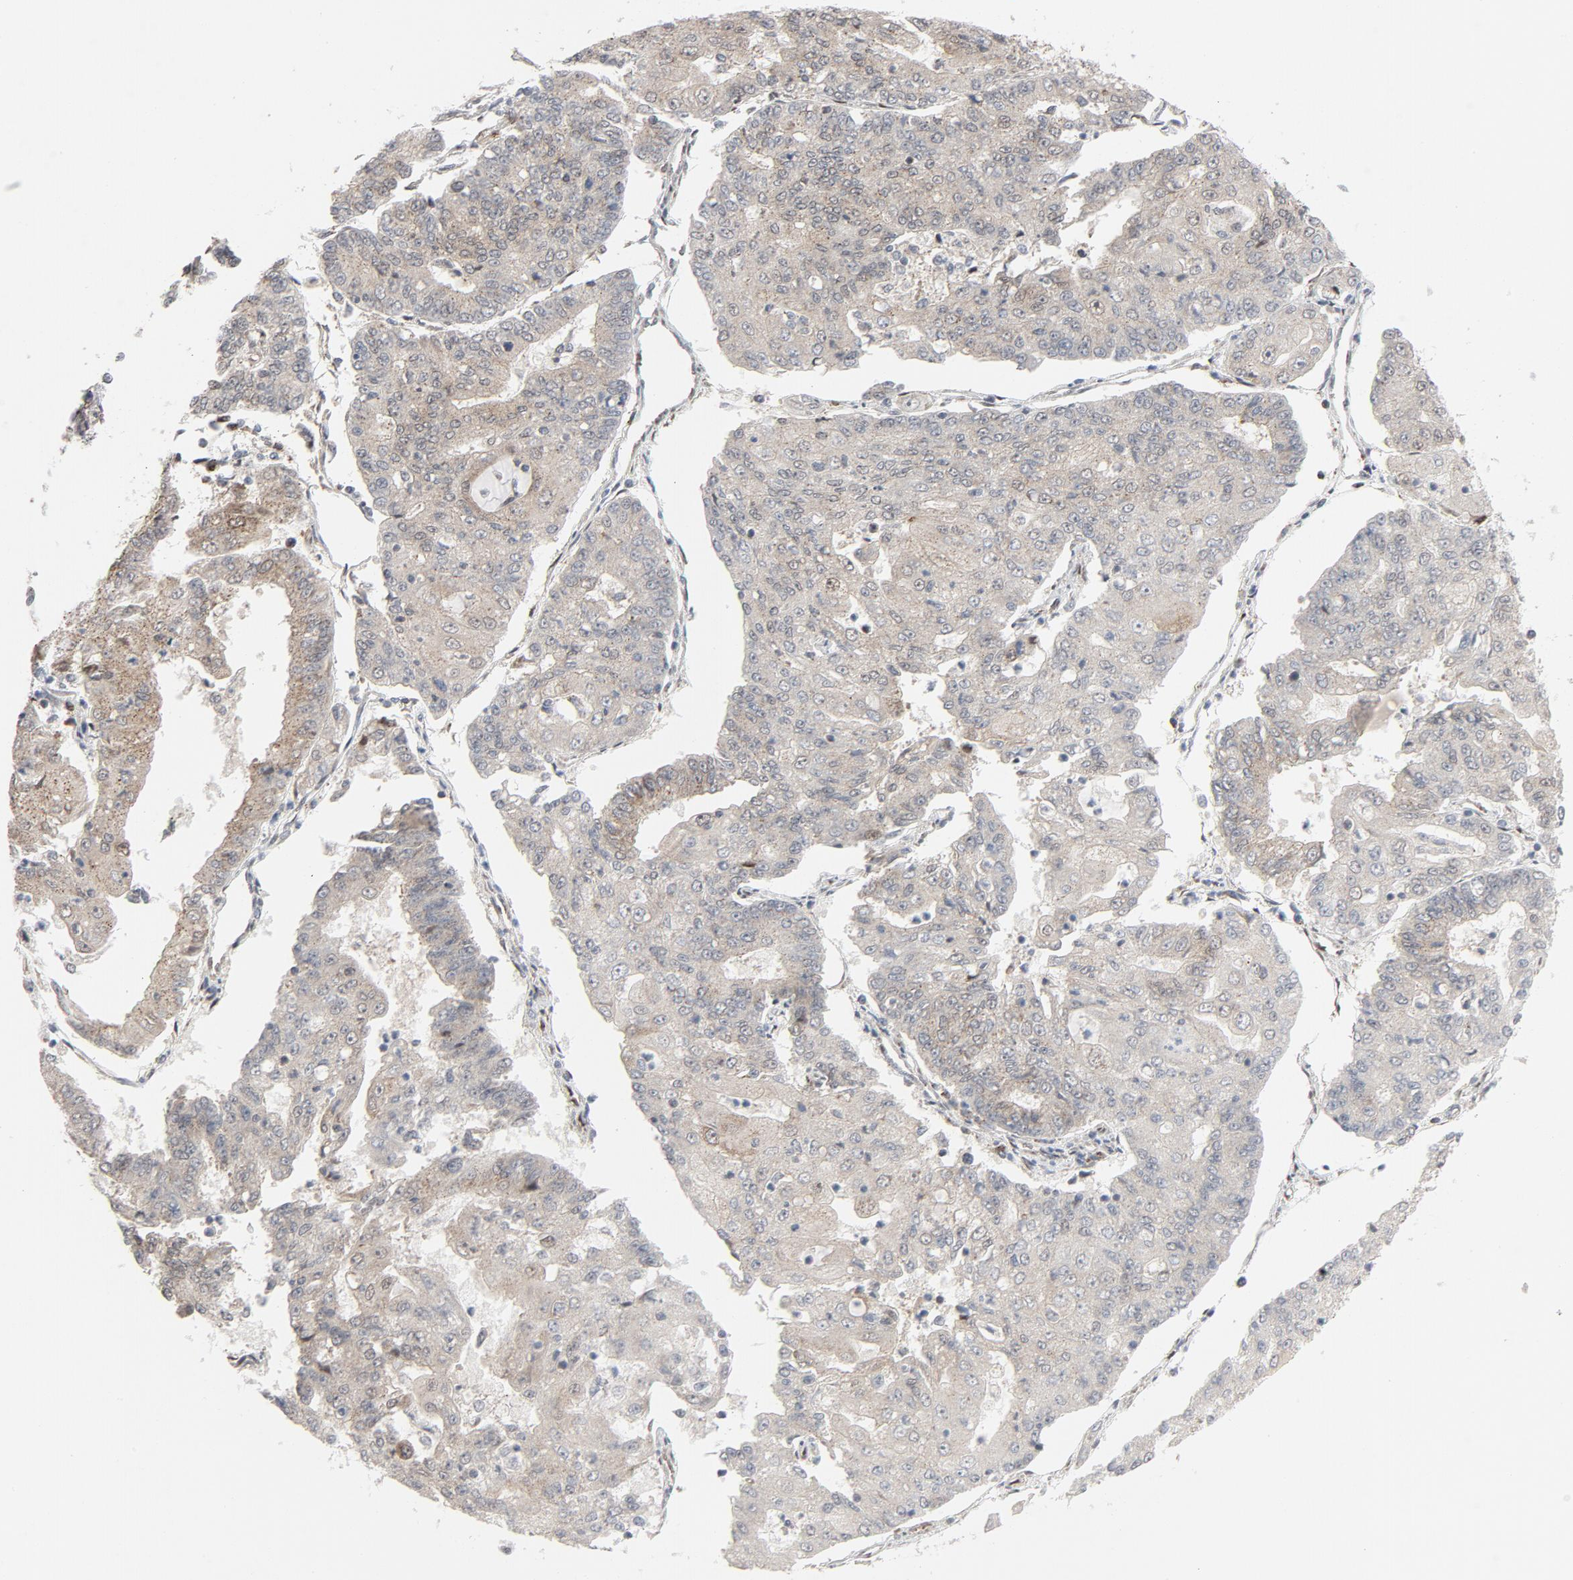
{"staining": {"intensity": "negative", "quantity": "none", "location": "none"}, "tissue": "endometrial cancer", "cell_type": "Tumor cells", "image_type": "cancer", "snomed": [{"axis": "morphology", "description": "Adenocarcinoma, NOS"}, {"axis": "topography", "description": "Endometrium"}], "caption": "This is a photomicrograph of IHC staining of adenocarcinoma (endometrial), which shows no positivity in tumor cells.", "gene": "RPL12", "patient": {"sex": "female", "age": 56}}